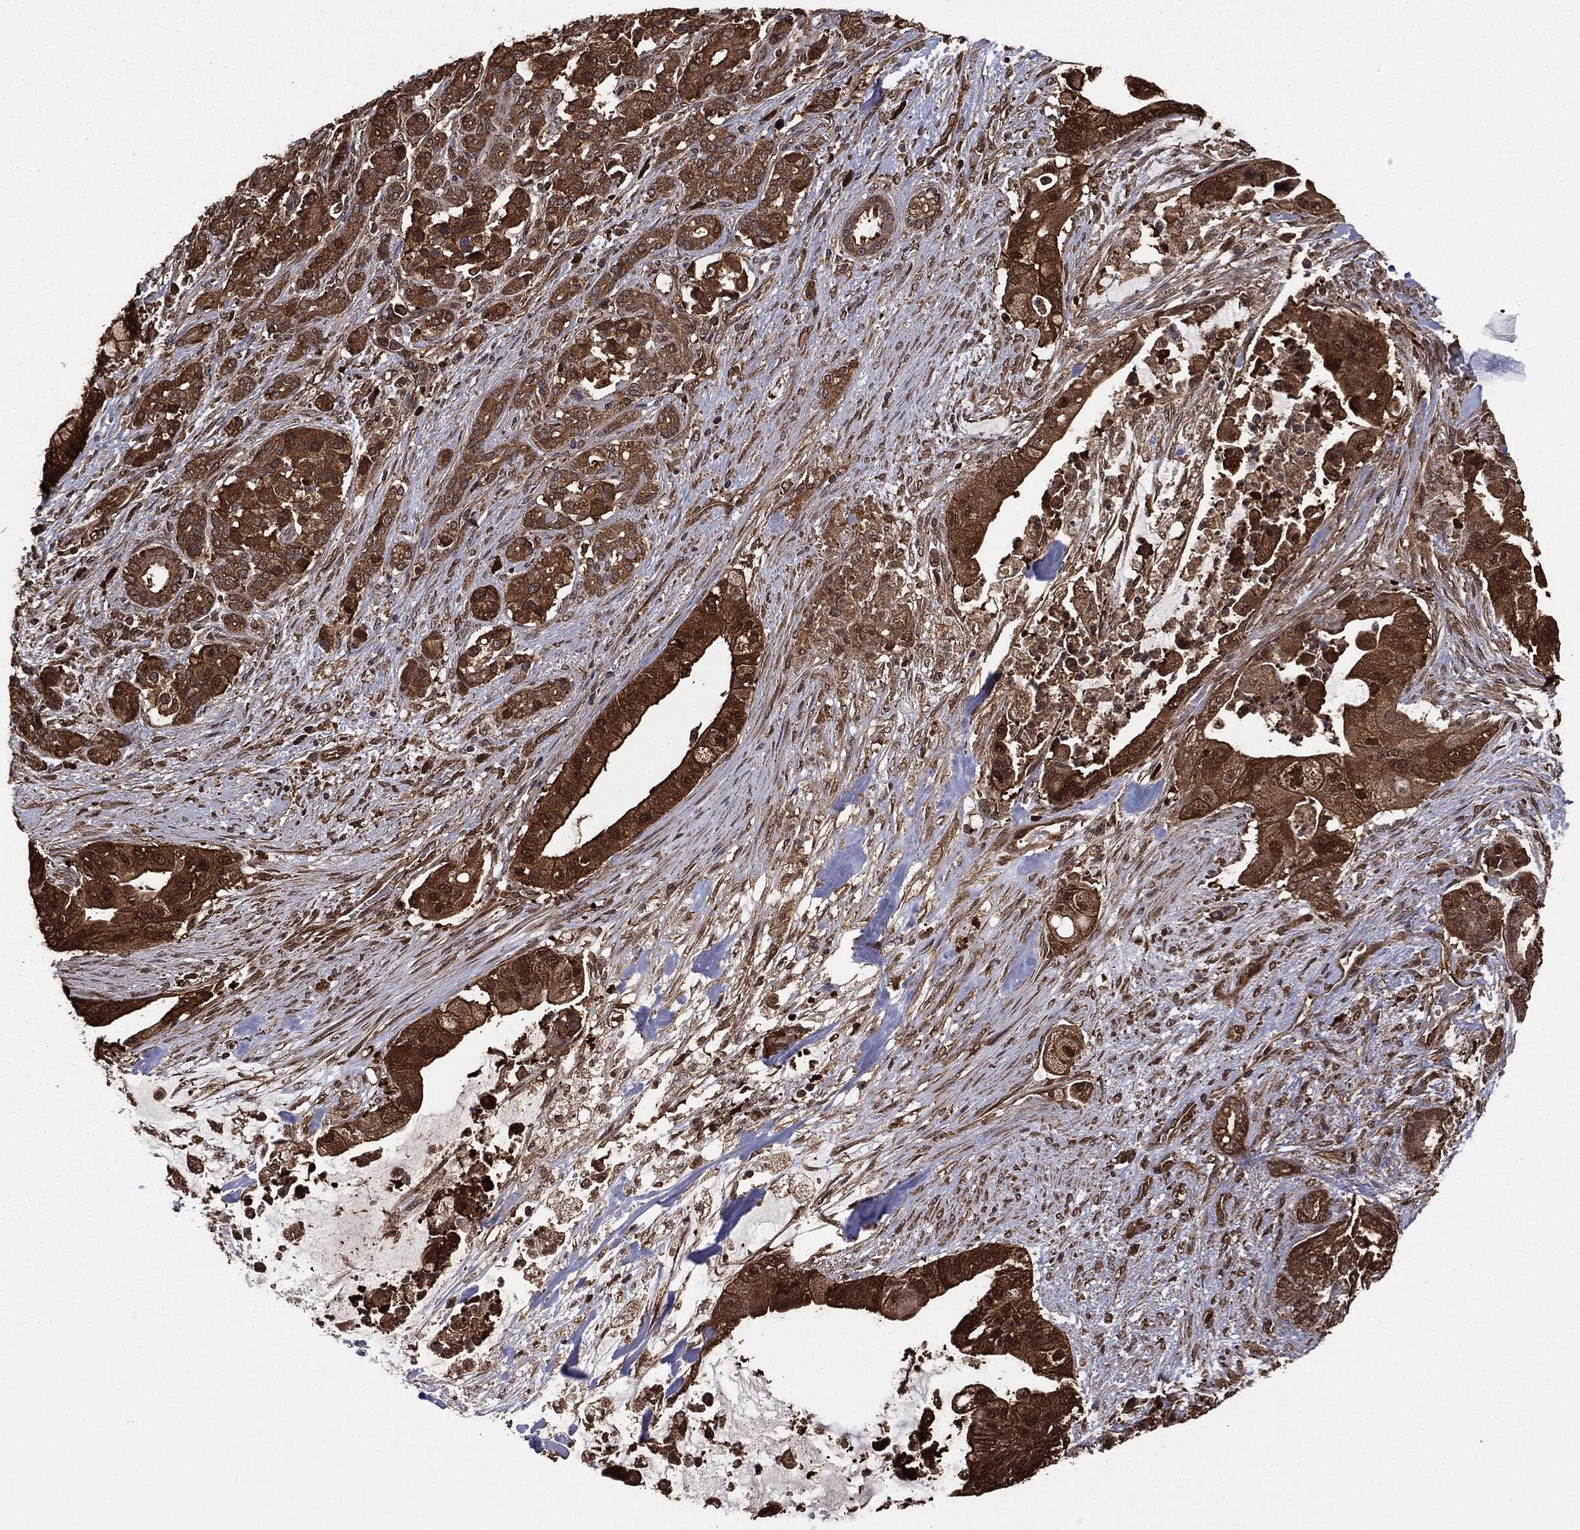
{"staining": {"intensity": "strong", "quantity": ">75%", "location": "cytoplasmic/membranous"}, "tissue": "pancreatic cancer", "cell_type": "Tumor cells", "image_type": "cancer", "snomed": [{"axis": "morphology", "description": "Normal tissue, NOS"}, {"axis": "morphology", "description": "Inflammation, NOS"}, {"axis": "morphology", "description": "Adenocarcinoma, NOS"}, {"axis": "topography", "description": "Pancreas"}], "caption": "Pancreatic cancer (adenocarcinoma) stained with a brown dye demonstrates strong cytoplasmic/membranous positive staining in about >75% of tumor cells.", "gene": "NME1", "patient": {"sex": "male", "age": 57}}